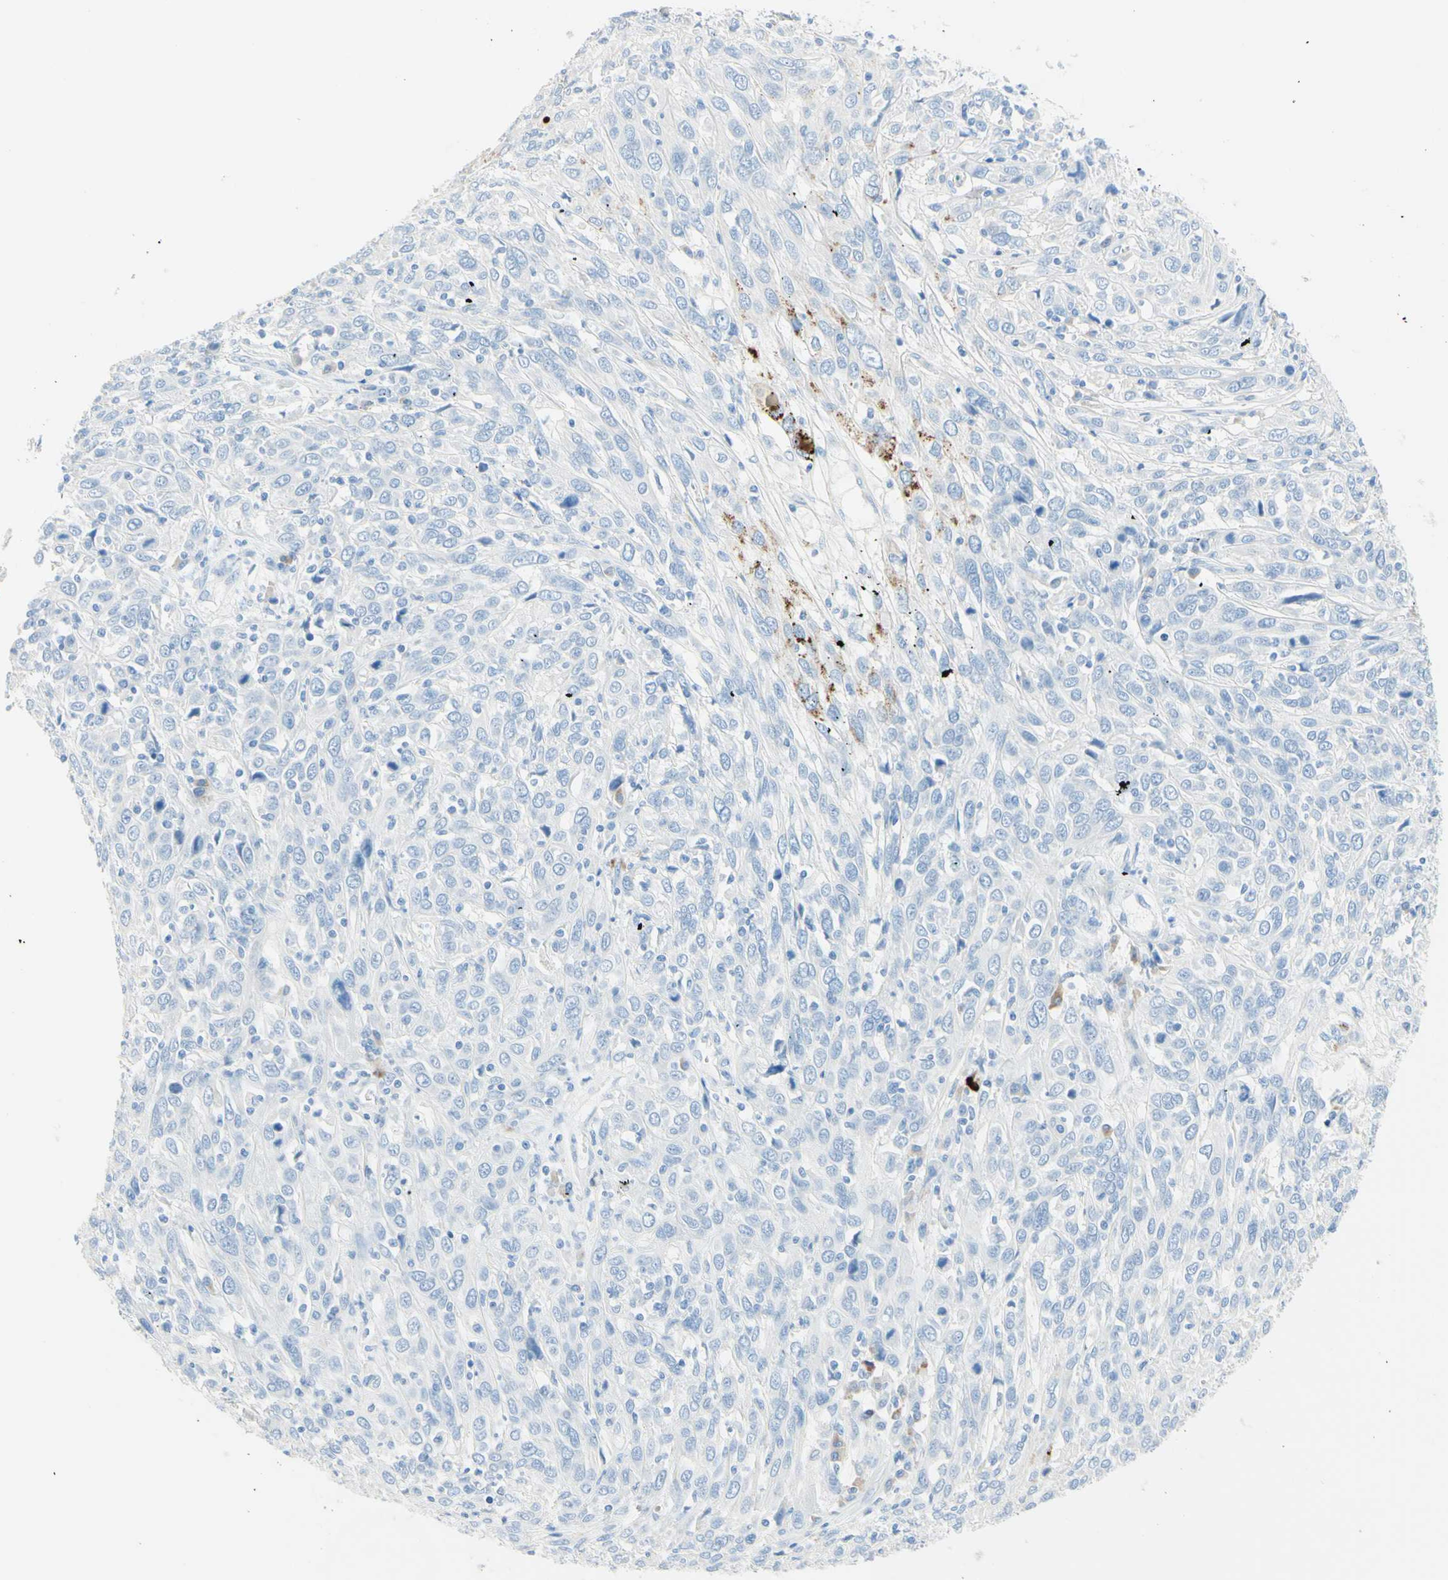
{"staining": {"intensity": "negative", "quantity": "none", "location": "none"}, "tissue": "cervical cancer", "cell_type": "Tumor cells", "image_type": "cancer", "snomed": [{"axis": "morphology", "description": "Squamous cell carcinoma, NOS"}, {"axis": "topography", "description": "Cervix"}], "caption": "IHC of cervical cancer (squamous cell carcinoma) reveals no positivity in tumor cells.", "gene": "IL6ST", "patient": {"sex": "female", "age": 46}}